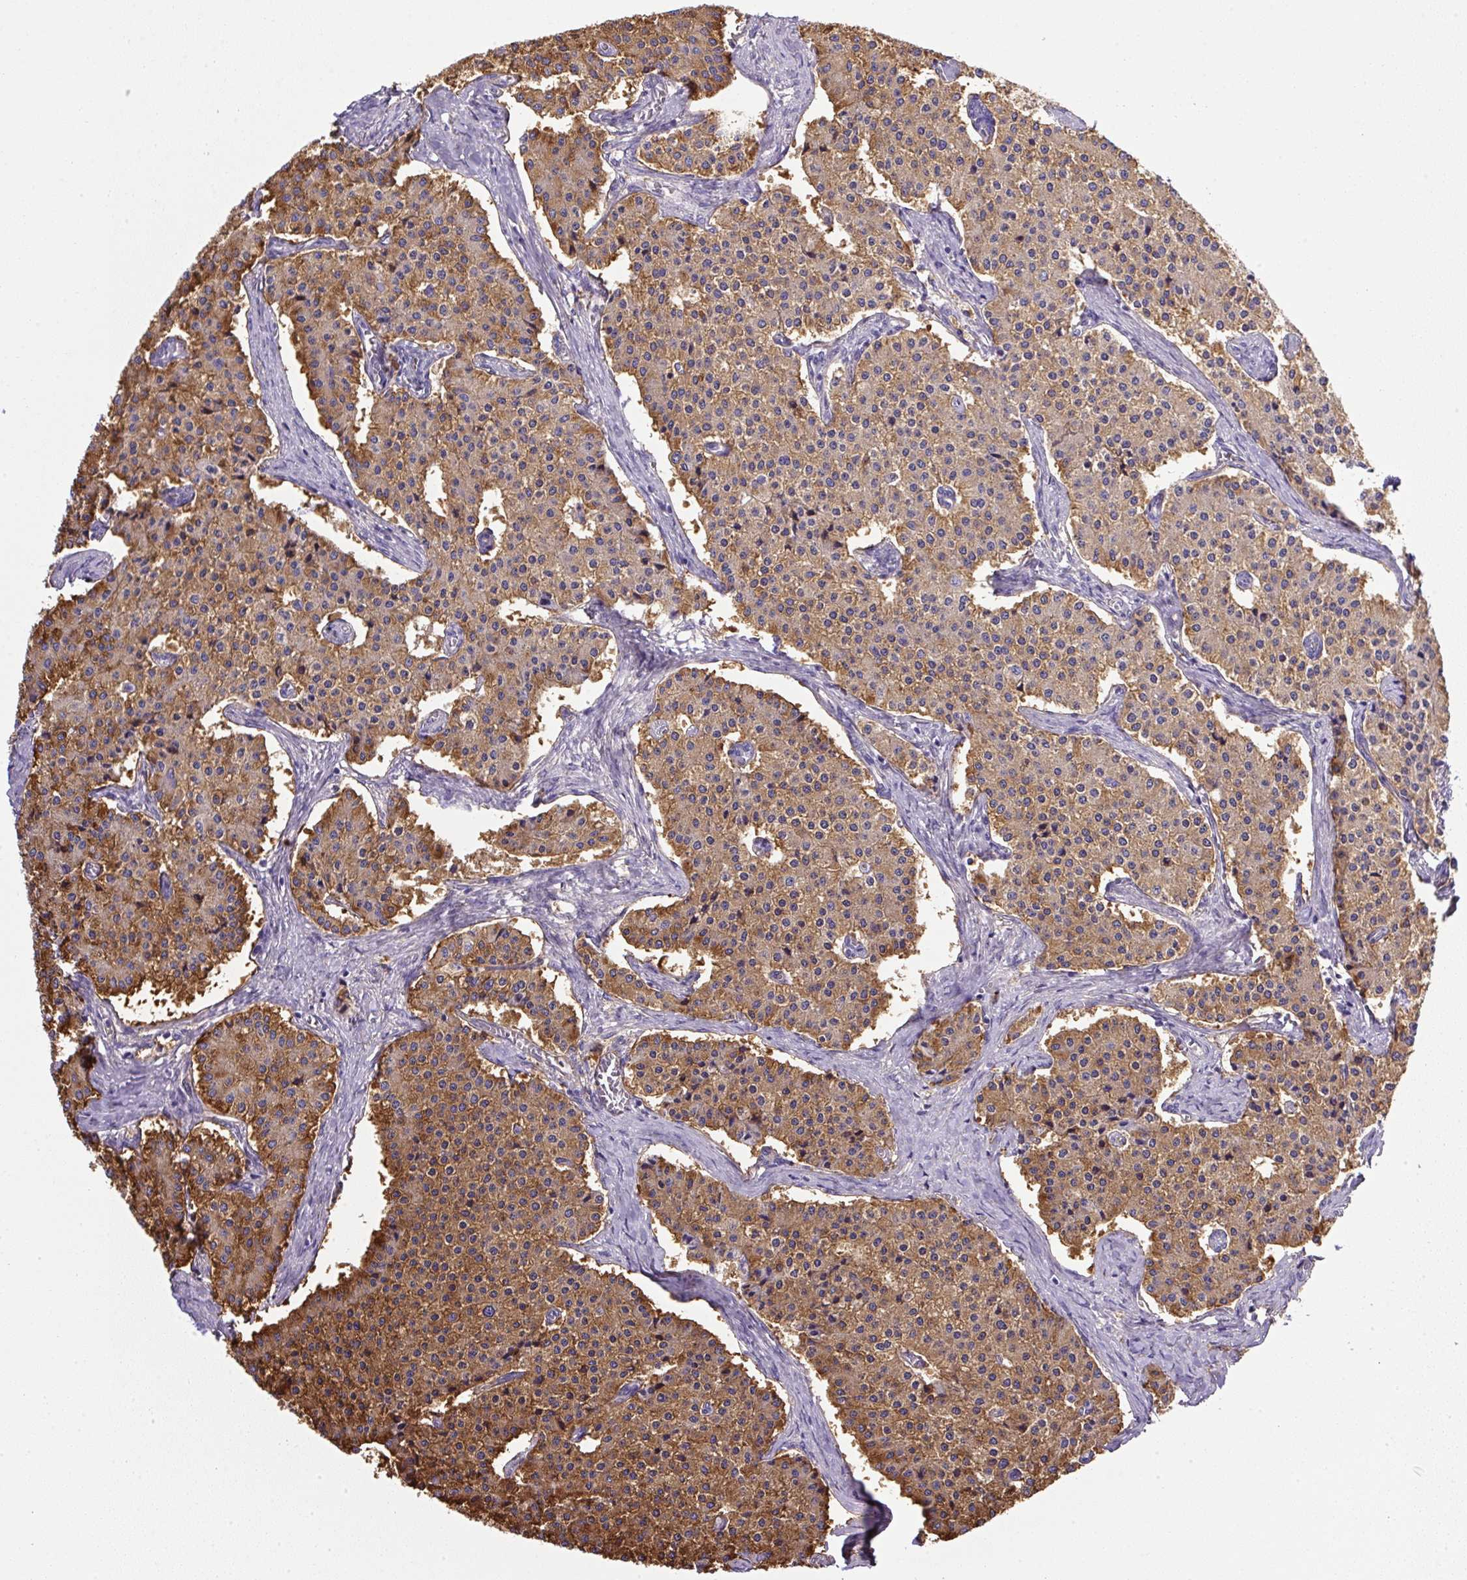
{"staining": {"intensity": "moderate", "quantity": ">75%", "location": "cytoplasmic/membranous"}, "tissue": "carcinoid", "cell_type": "Tumor cells", "image_type": "cancer", "snomed": [{"axis": "morphology", "description": "Carcinoid, malignant, NOS"}, {"axis": "topography", "description": "Colon"}], "caption": "Carcinoid tissue exhibits moderate cytoplasmic/membranous staining in approximately >75% of tumor cells, visualized by immunohistochemistry. (DAB = brown stain, brightfield microscopy at high magnification).", "gene": "MAGEB5", "patient": {"sex": "female", "age": 52}}